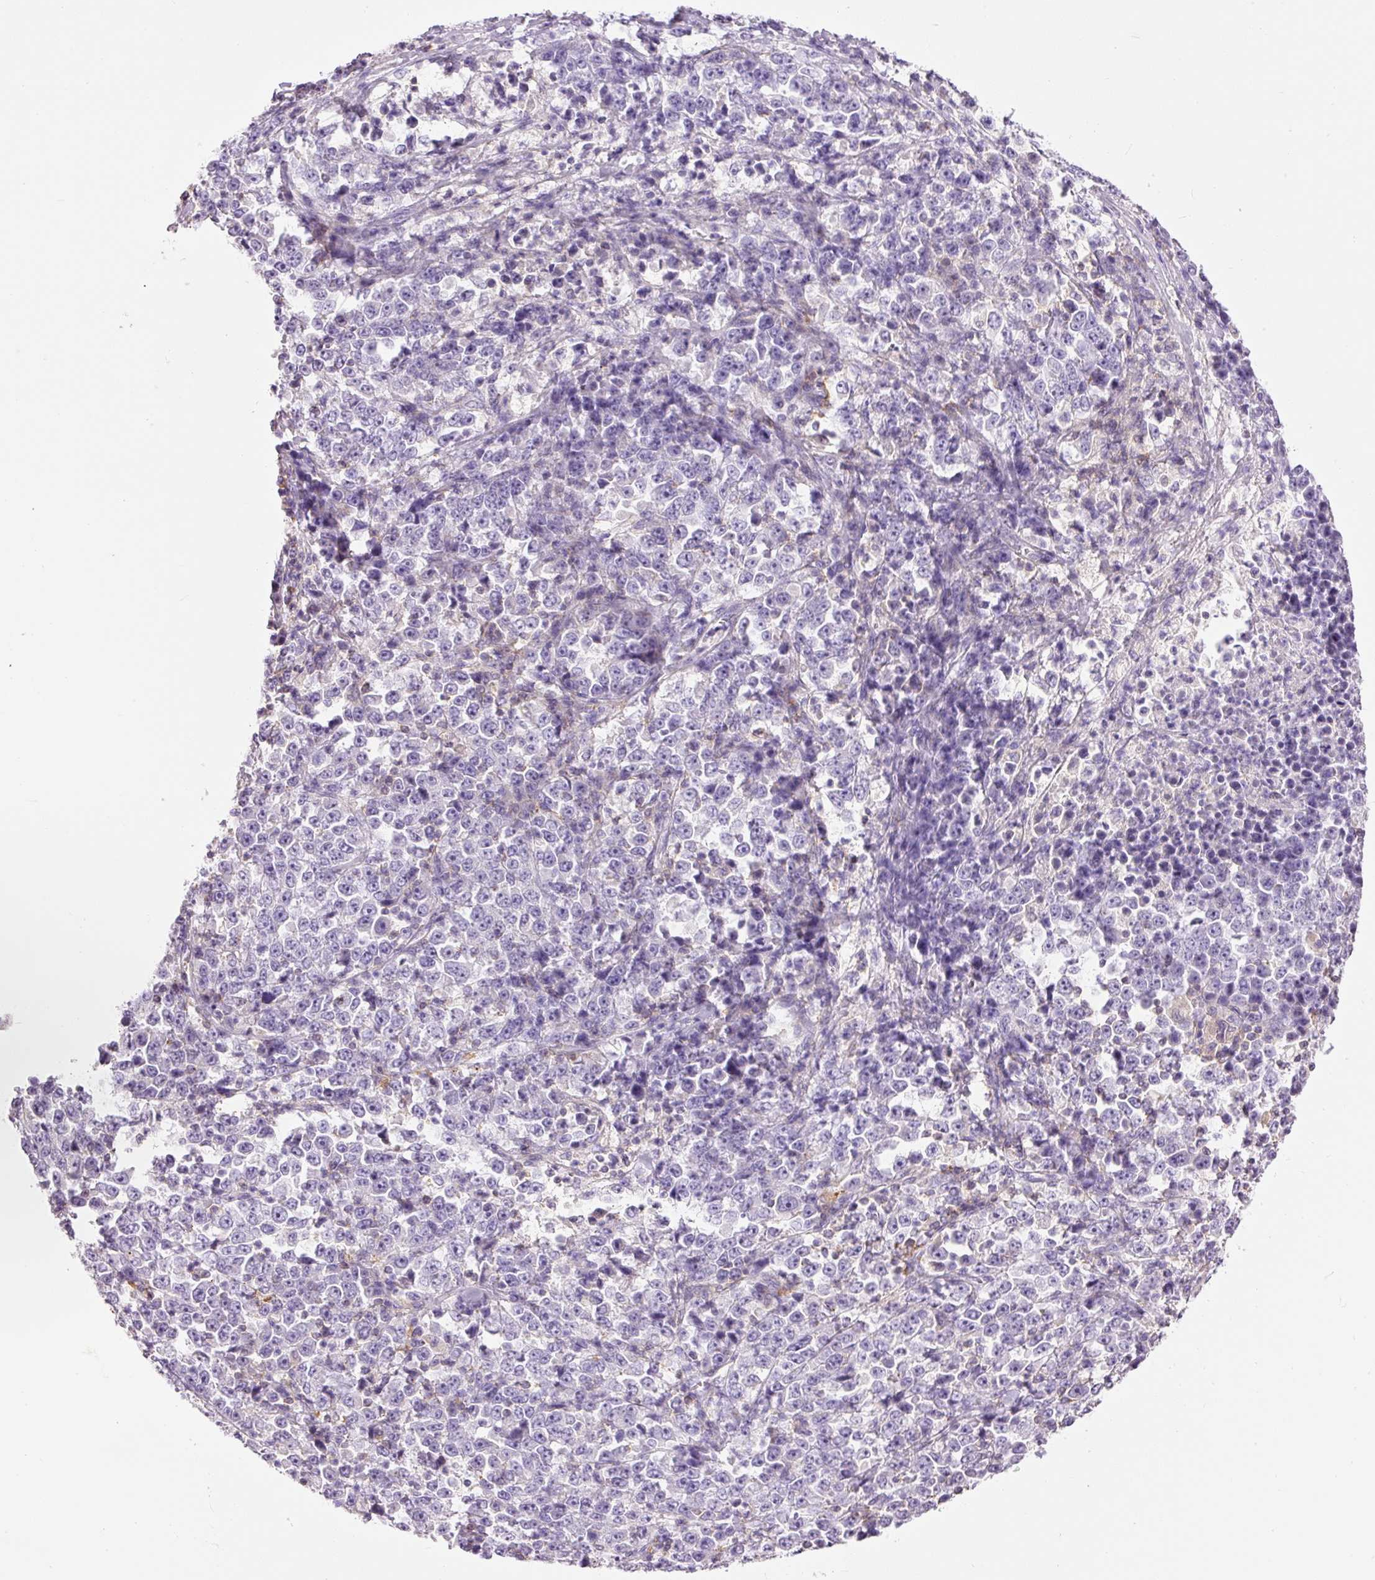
{"staining": {"intensity": "negative", "quantity": "none", "location": "none"}, "tissue": "stomach cancer", "cell_type": "Tumor cells", "image_type": "cancer", "snomed": [{"axis": "morphology", "description": "Normal tissue, NOS"}, {"axis": "morphology", "description": "Adenocarcinoma, NOS"}, {"axis": "topography", "description": "Stomach, upper"}, {"axis": "topography", "description": "Stomach"}], "caption": "Tumor cells are negative for brown protein staining in stomach cancer.", "gene": "DOK6", "patient": {"sex": "male", "age": 59}}